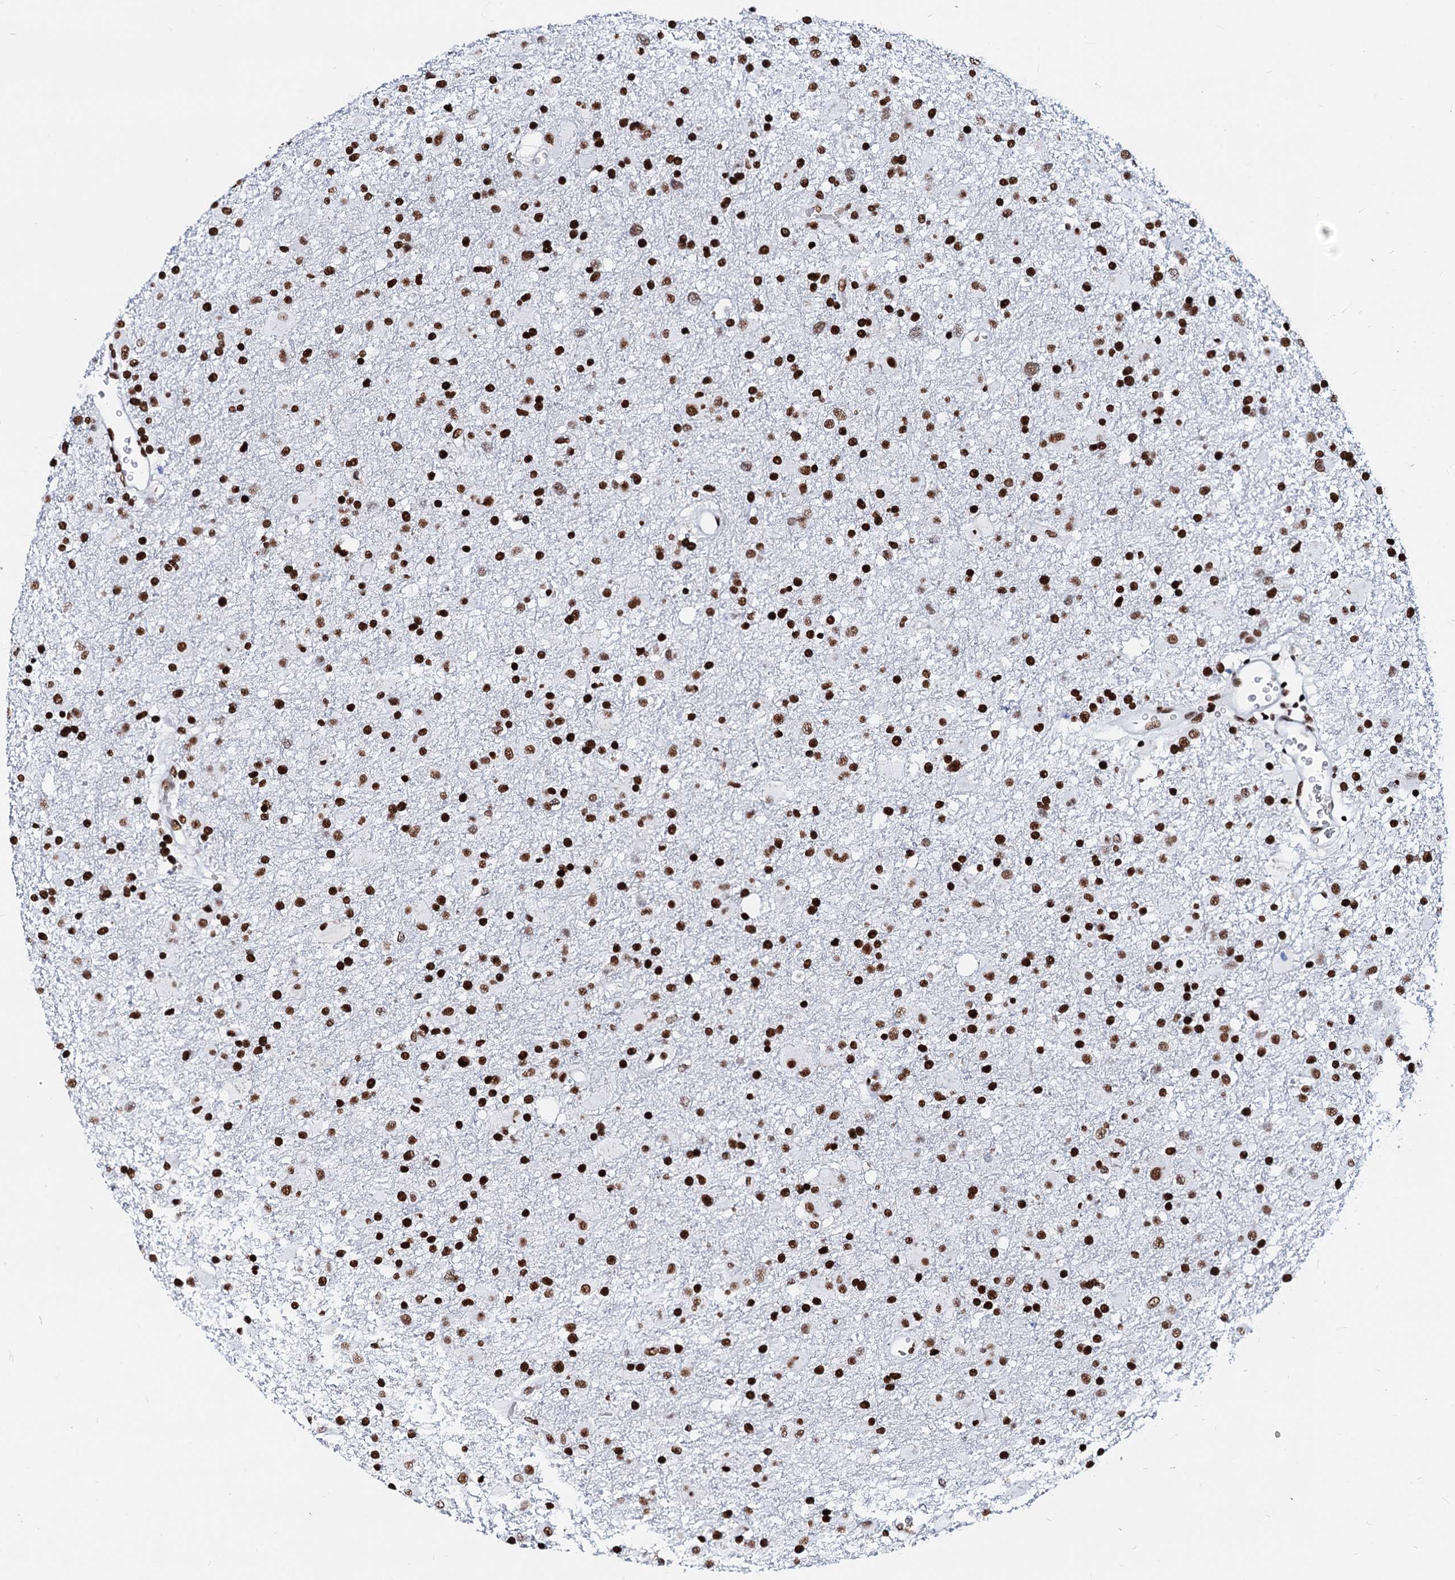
{"staining": {"intensity": "strong", "quantity": ">75%", "location": "nuclear"}, "tissue": "glioma", "cell_type": "Tumor cells", "image_type": "cancer", "snomed": [{"axis": "morphology", "description": "Glioma, malignant, Low grade"}, {"axis": "topography", "description": "Brain"}], "caption": "Glioma tissue shows strong nuclear positivity in about >75% of tumor cells", "gene": "RALY", "patient": {"sex": "male", "age": 65}}